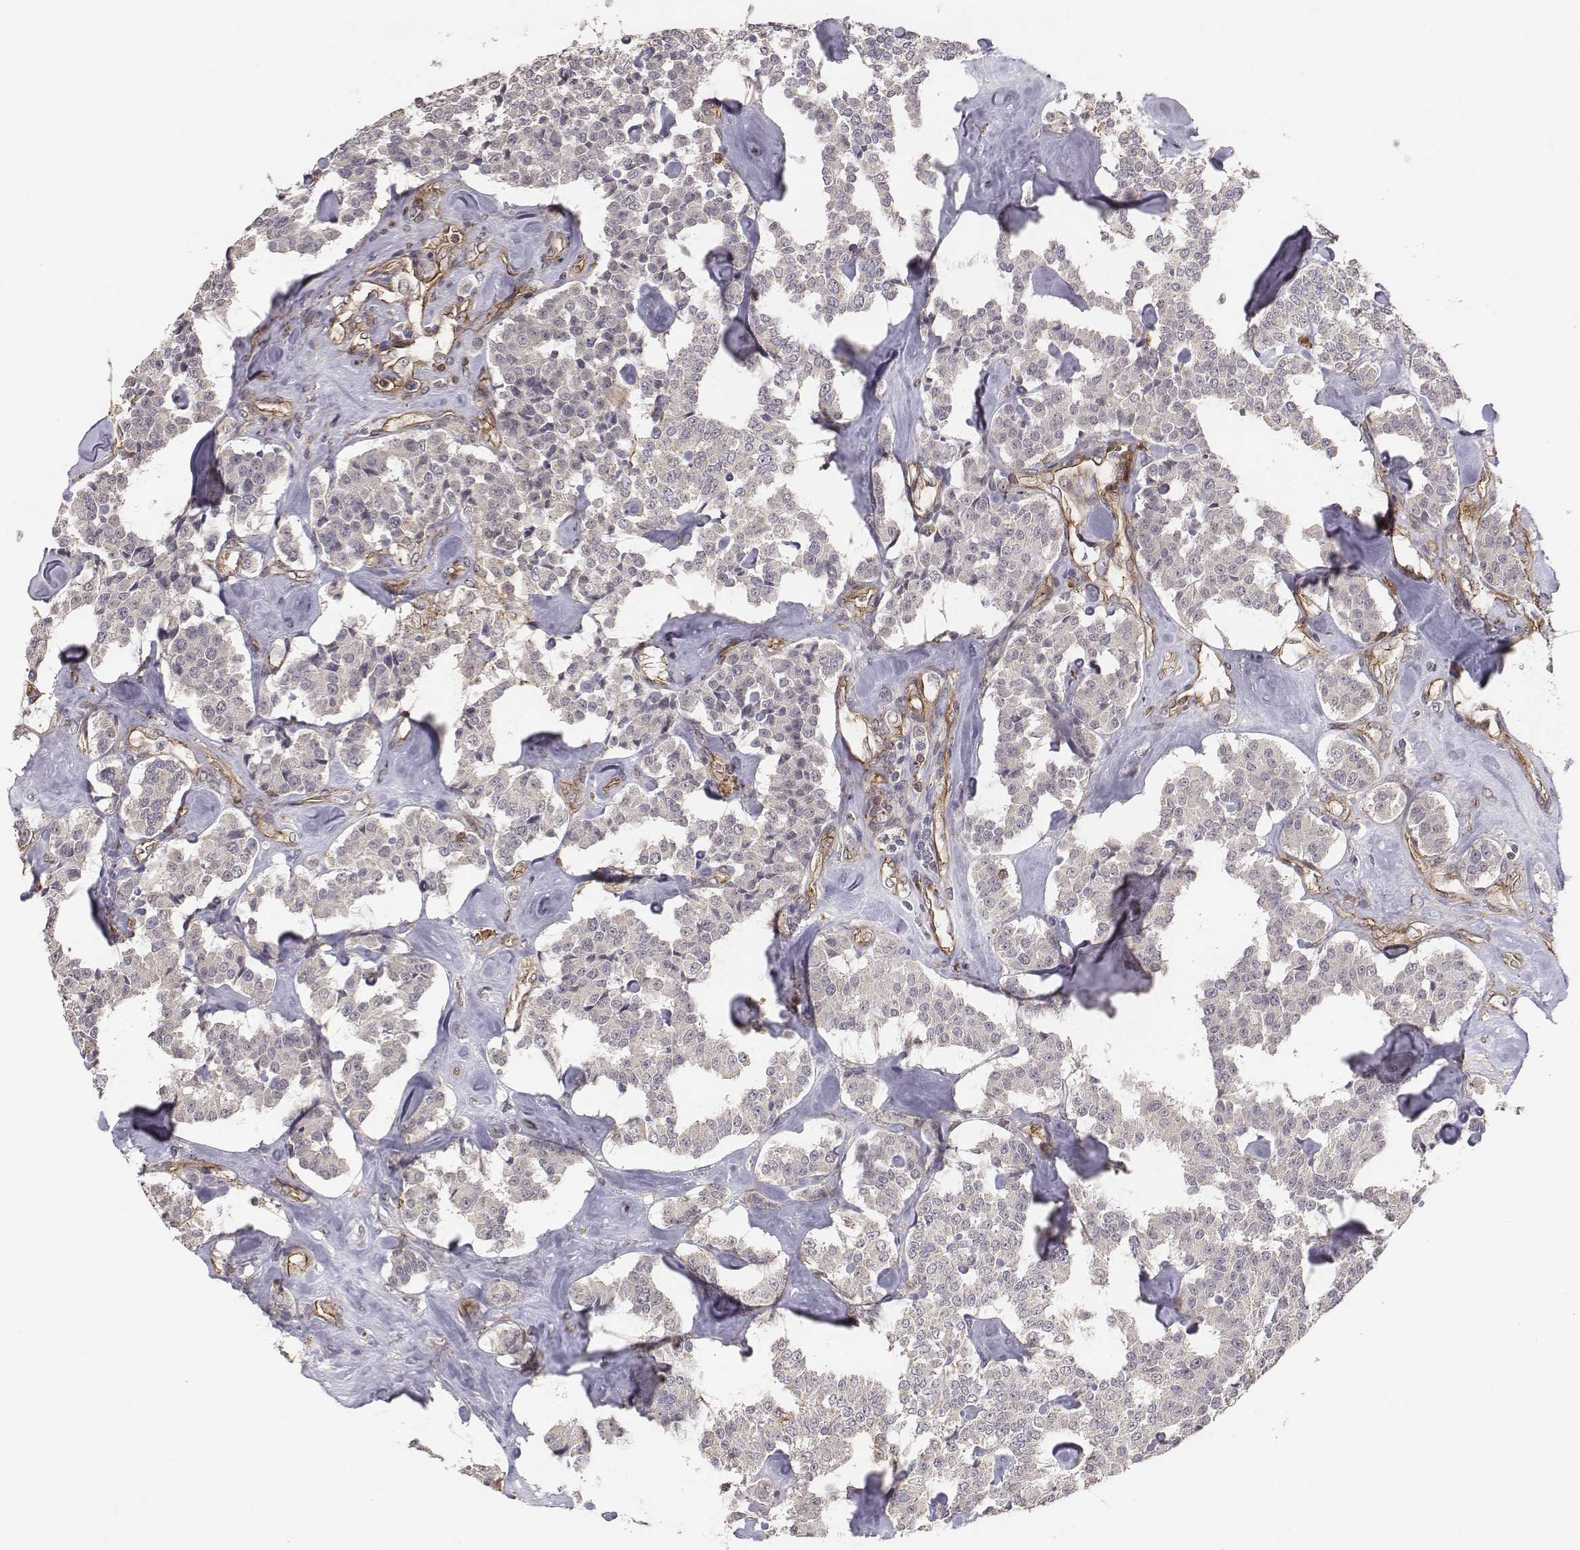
{"staining": {"intensity": "negative", "quantity": "none", "location": "none"}, "tissue": "carcinoid", "cell_type": "Tumor cells", "image_type": "cancer", "snomed": [{"axis": "morphology", "description": "Carcinoid, malignant, NOS"}, {"axis": "topography", "description": "Pancreas"}], "caption": "Tumor cells are negative for brown protein staining in malignant carcinoid. (DAB (3,3'-diaminobenzidine) immunohistochemistry with hematoxylin counter stain).", "gene": "PTPRG", "patient": {"sex": "male", "age": 41}}